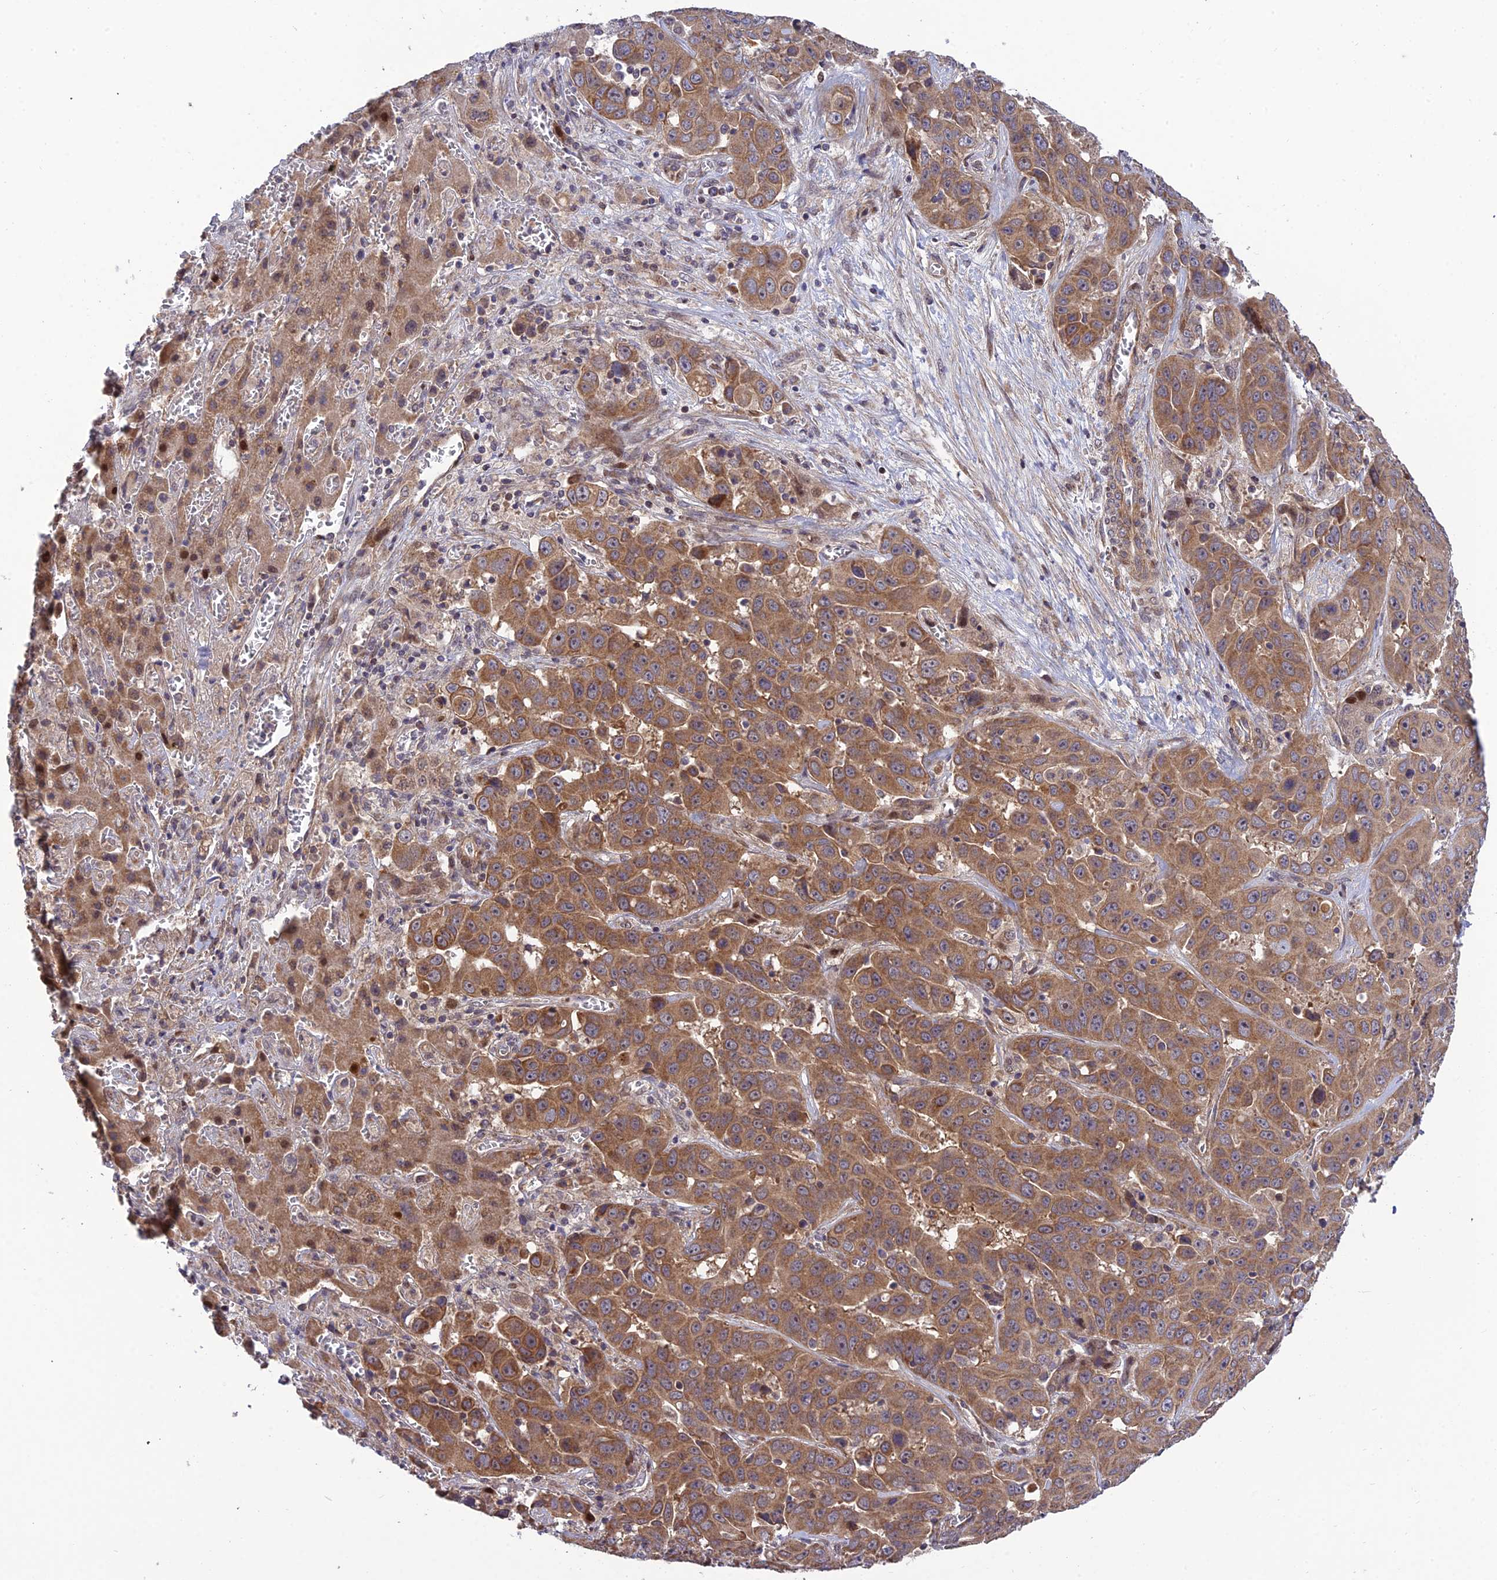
{"staining": {"intensity": "moderate", "quantity": ">75%", "location": "cytoplasmic/membranous"}, "tissue": "liver cancer", "cell_type": "Tumor cells", "image_type": "cancer", "snomed": [{"axis": "morphology", "description": "Cholangiocarcinoma"}, {"axis": "topography", "description": "Liver"}], "caption": "Immunohistochemistry photomicrograph of neoplastic tissue: liver cholangiocarcinoma stained using immunohistochemistry shows medium levels of moderate protein expression localized specifically in the cytoplasmic/membranous of tumor cells, appearing as a cytoplasmic/membranous brown color.", "gene": "PLEKHG2", "patient": {"sex": "female", "age": 52}}